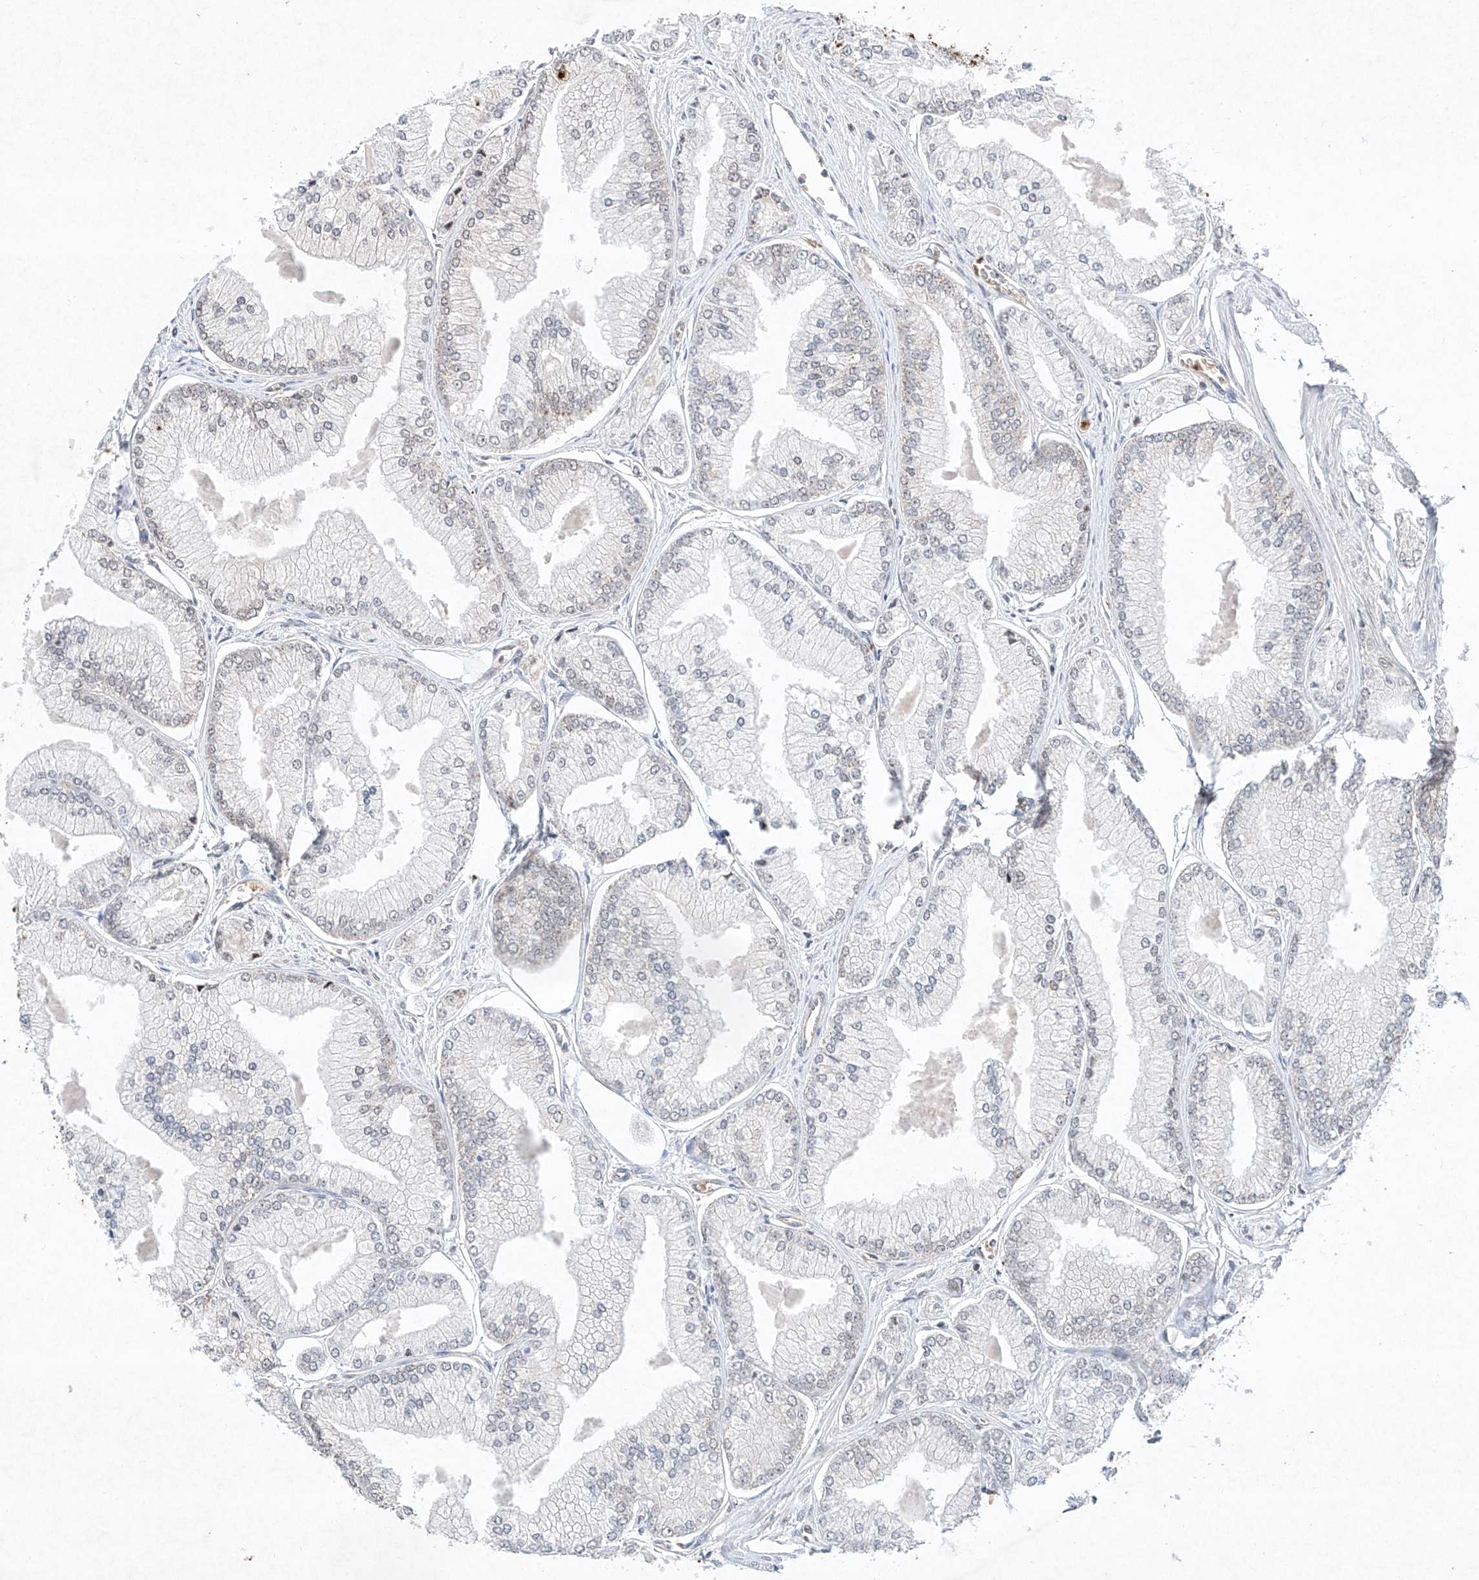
{"staining": {"intensity": "negative", "quantity": "none", "location": "none"}, "tissue": "prostate cancer", "cell_type": "Tumor cells", "image_type": "cancer", "snomed": [{"axis": "morphology", "description": "Adenocarcinoma, Low grade"}, {"axis": "topography", "description": "Prostate"}], "caption": "Tumor cells are negative for brown protein staining in prostate cancer.", "gene": "FASTK", "patient": {"sex": "male", "age": 52}}